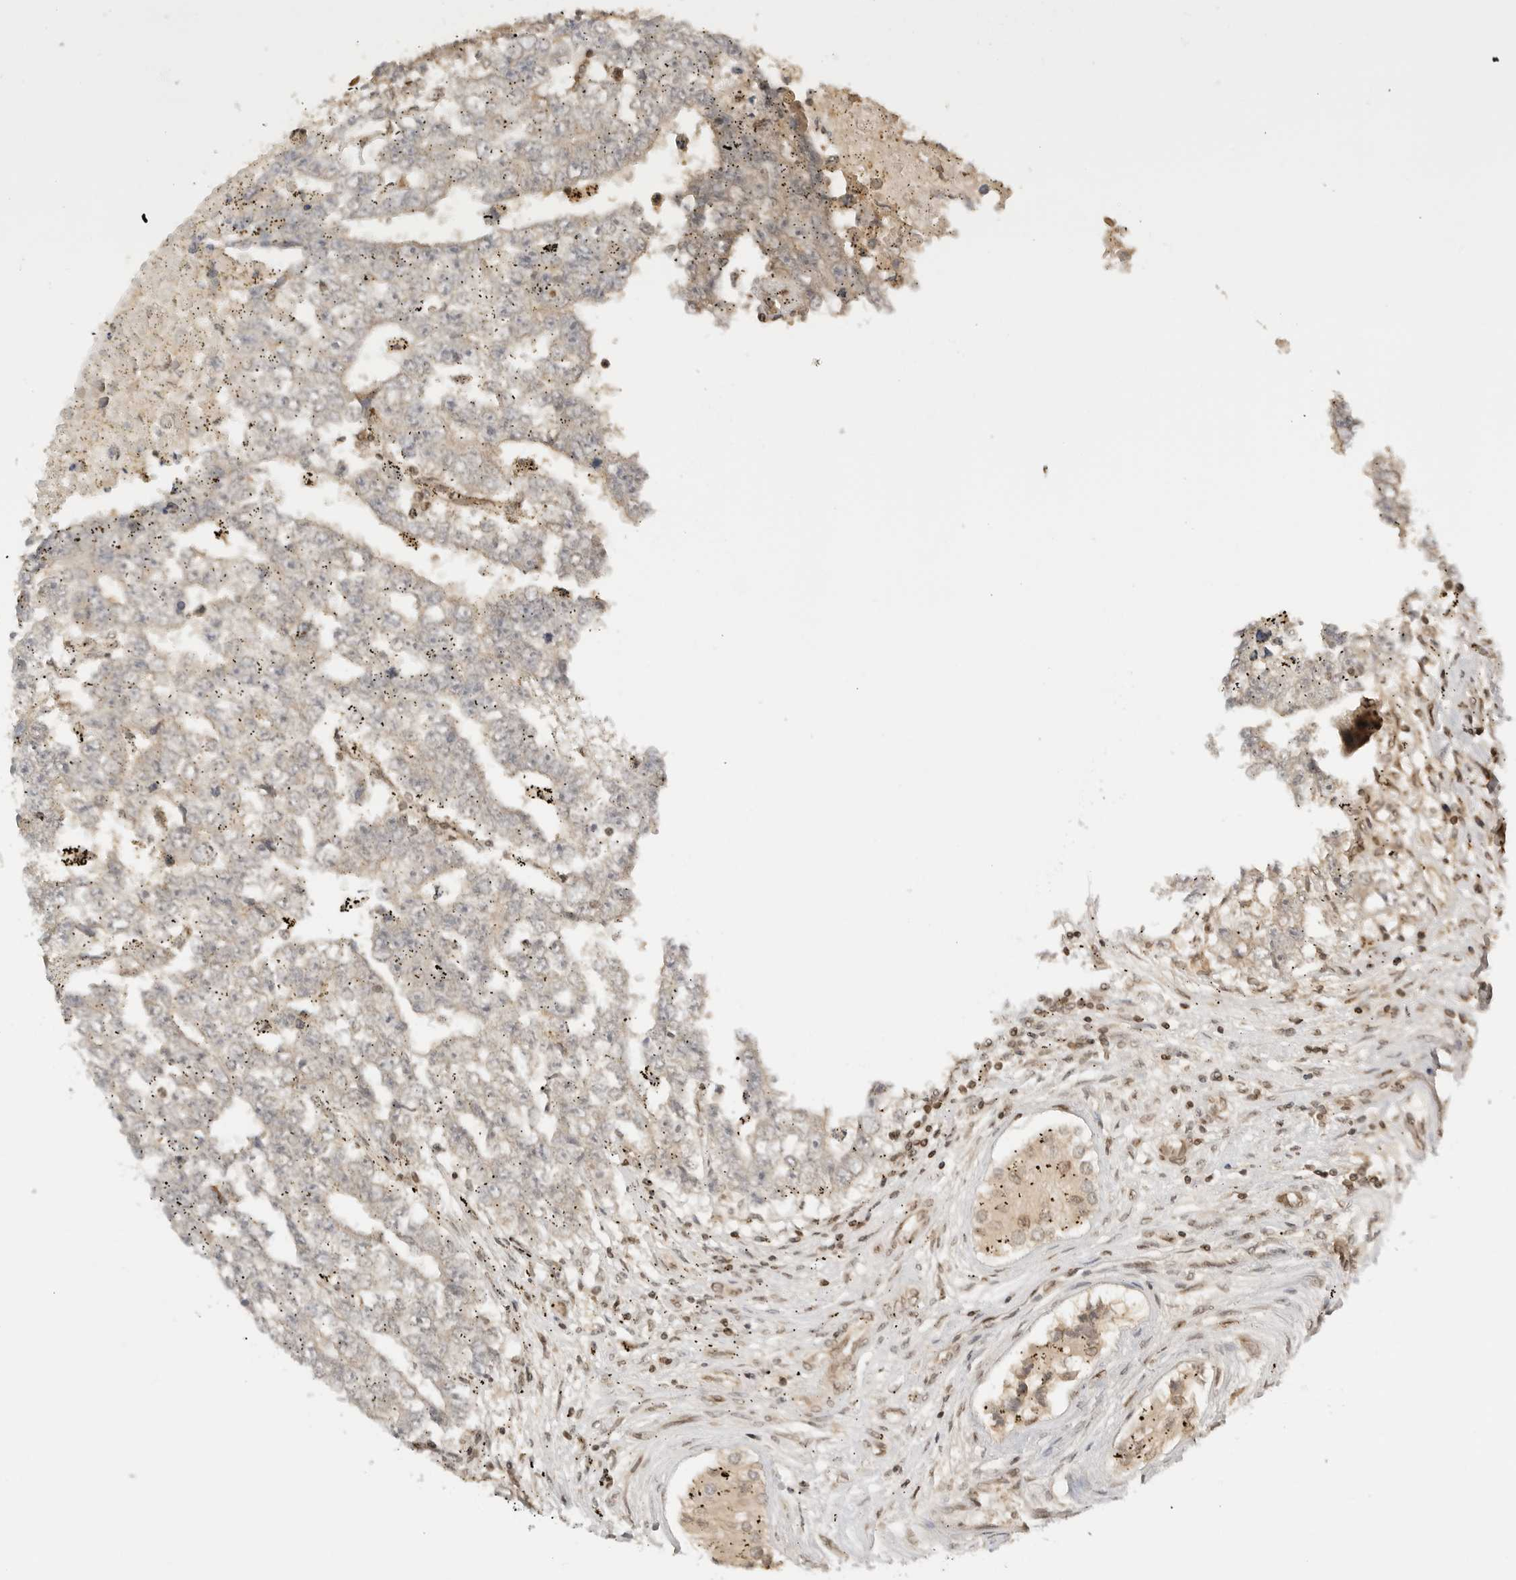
{"staining": {"intensity": "negative", "quantity": "none", "location": "none"}, "tissue": "testis cancer", "cell_type": "Tumor cells", "image_type": "cancer", "snomed": [{"axis": "morphology", "description": "Carcinoma, Embryonal, NOS"}, {"axis": "topography", "description": "Testis"}], "caption": "Tumor cells show no significant positivity in embryonal carcinoma (testis).", "gene": "POLH", "patient": {"sex": "male", "age": 25}}